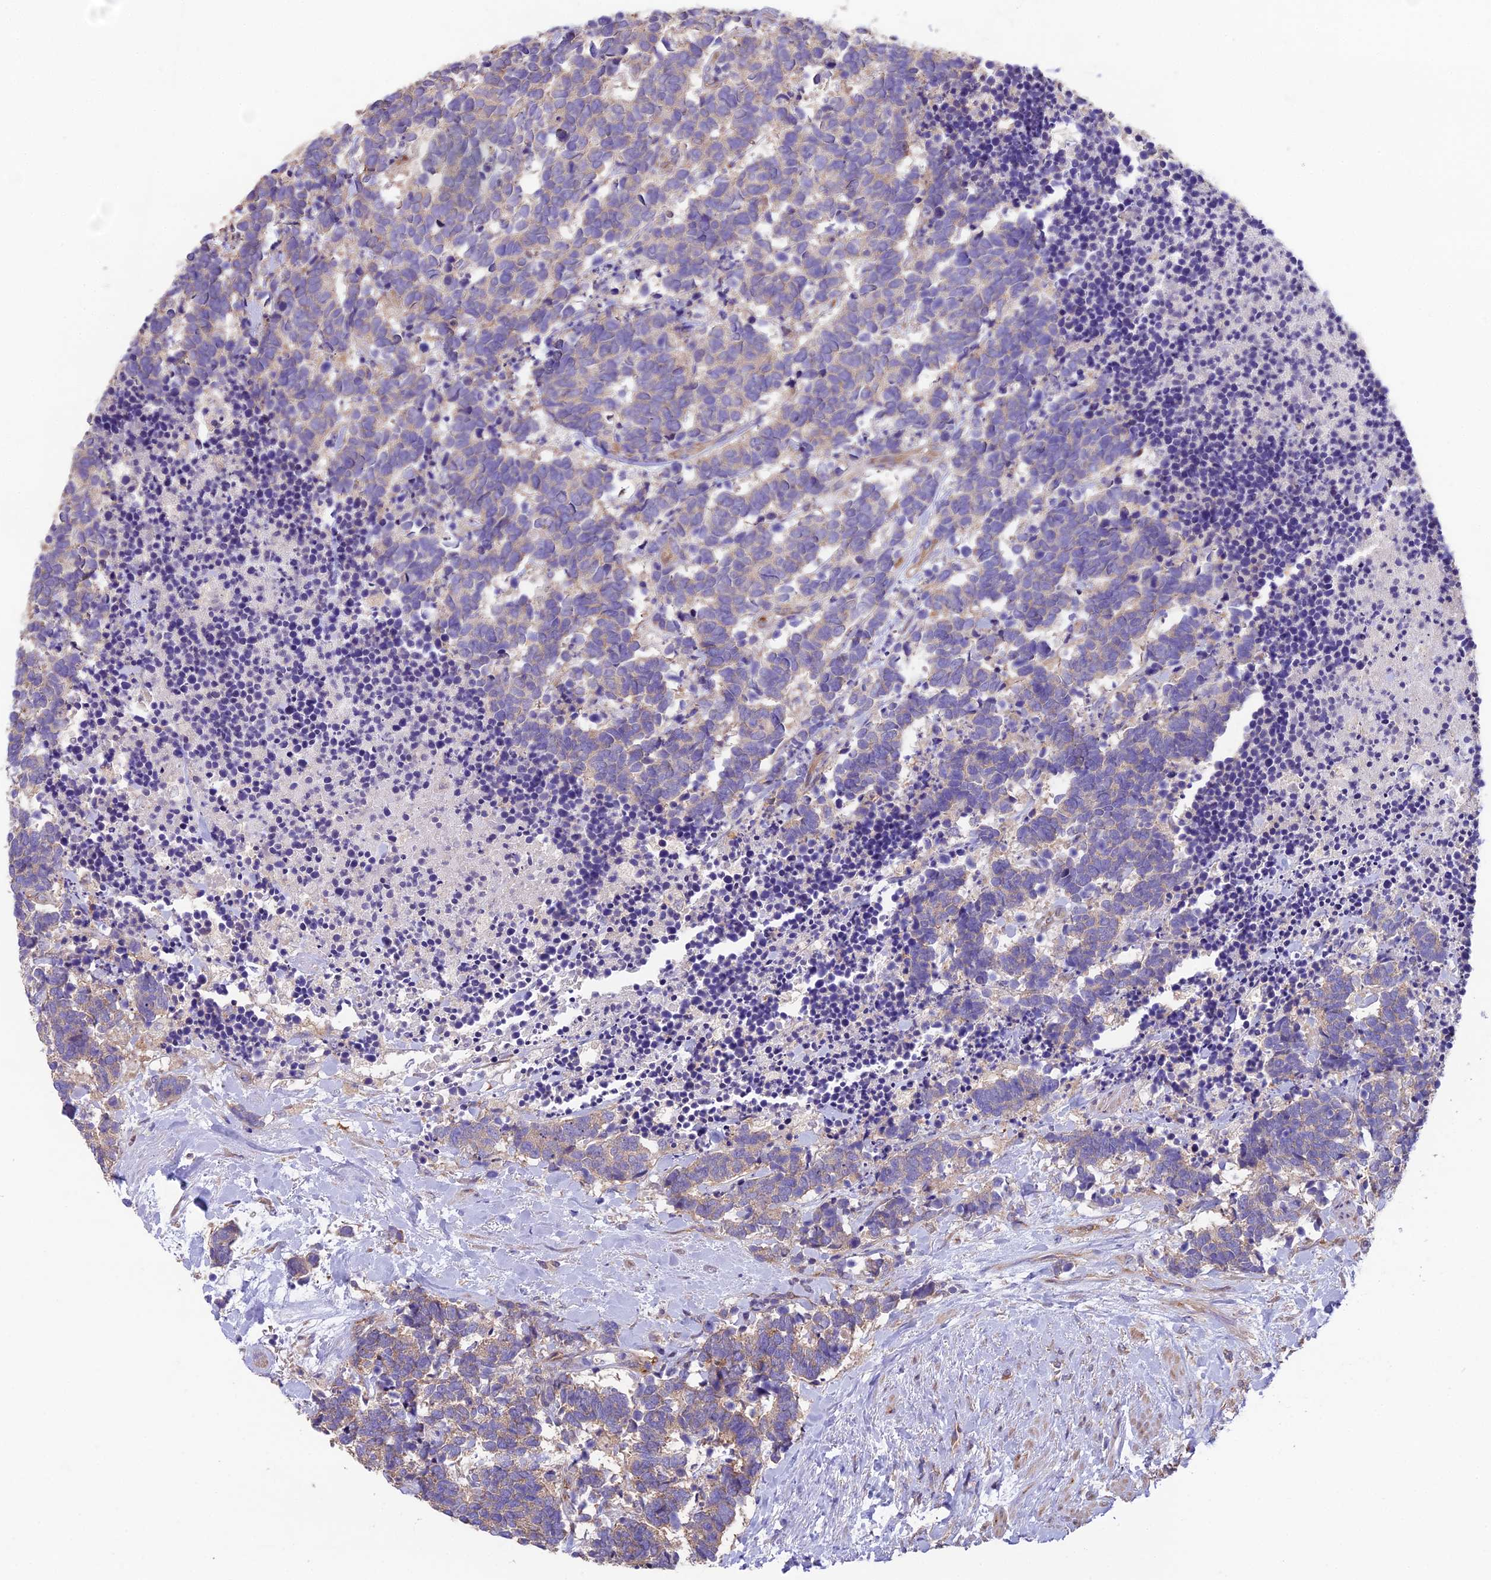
{"staining": {"intensity": "weak", "quantity": ">75%", "location": "cytoplasmic/membranous"}, "tissue": "carcinoid", "cell_type": "Tumor cells", "image_type": "cancer", "snomed": [{"axis": "morphology", "description": "Carcinoma, NOS"}, {"axis": "morphology", "description": "Carcinoid, malignant, NOS"}, {"axis": "topography", "description": "Prostate"}], "caption": "A low amount of weak cytoplasmic/membranous expression is present in approximately >75% of tumor cells in carcinoma tissue. (DAB (3,3'-diaminobenzidine) IHC with brightfield microscopy, high magnification).", "gene": "BLOC1S4", "patient": {"sex": "male", "age": 57}}